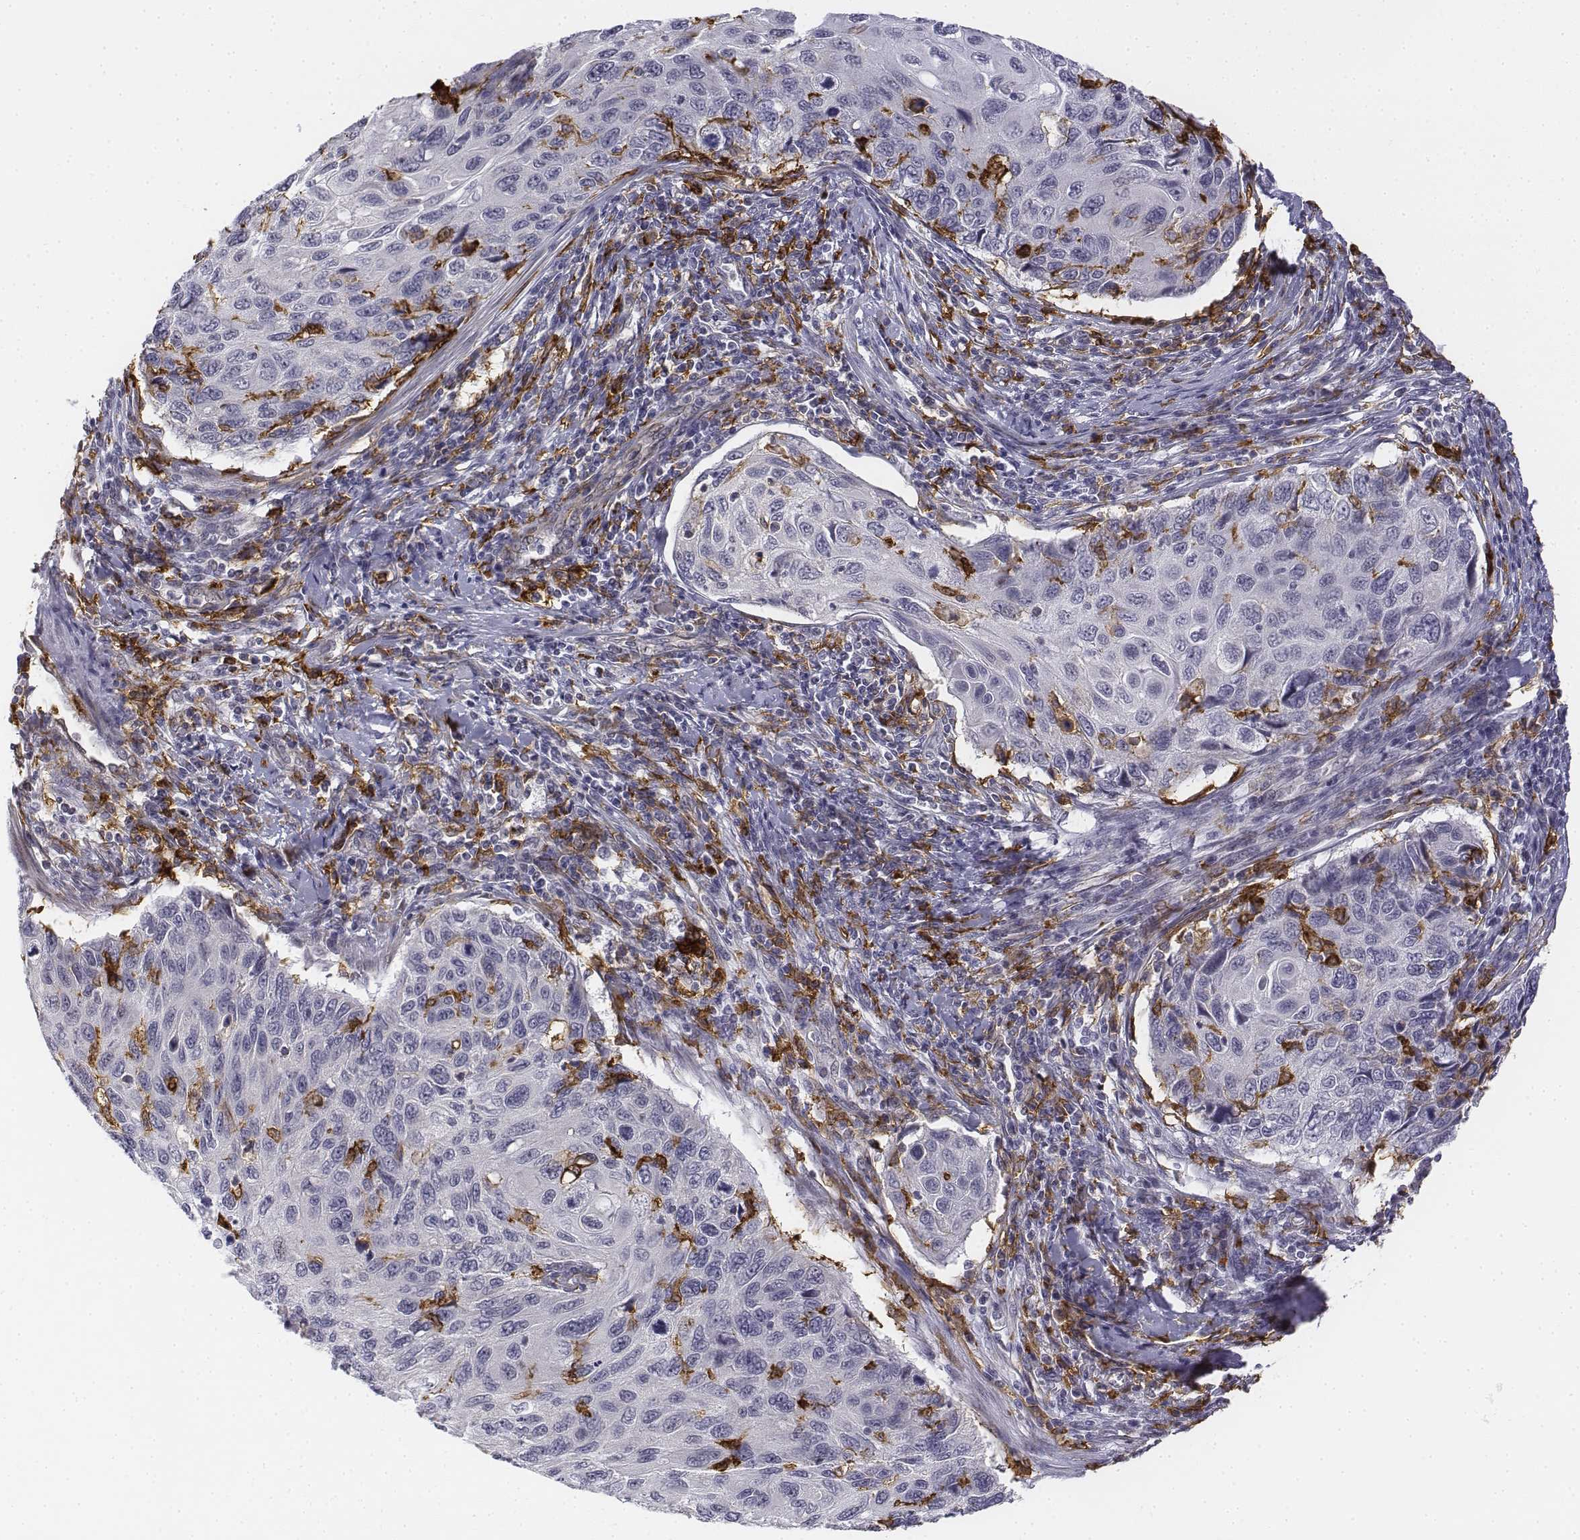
{"staining": {"intensity": "negative", "quantity": "none", "location": "none"}, "tissue": "cervical cancer", "cell_type": "Tumor cells", "image_type": "cancer", "snomed": [{"axis": "morphology", "description": "Squamous cell carcinoma, NOS"}, {"axis": "topography", "description": "Cervix"}], "caption": "A micrograph of human squamous cell carcinoma (cervical) is negative for staining in tumor cells.", "gene": "CD14", "patient": {"sex": "female", "age": 70}}